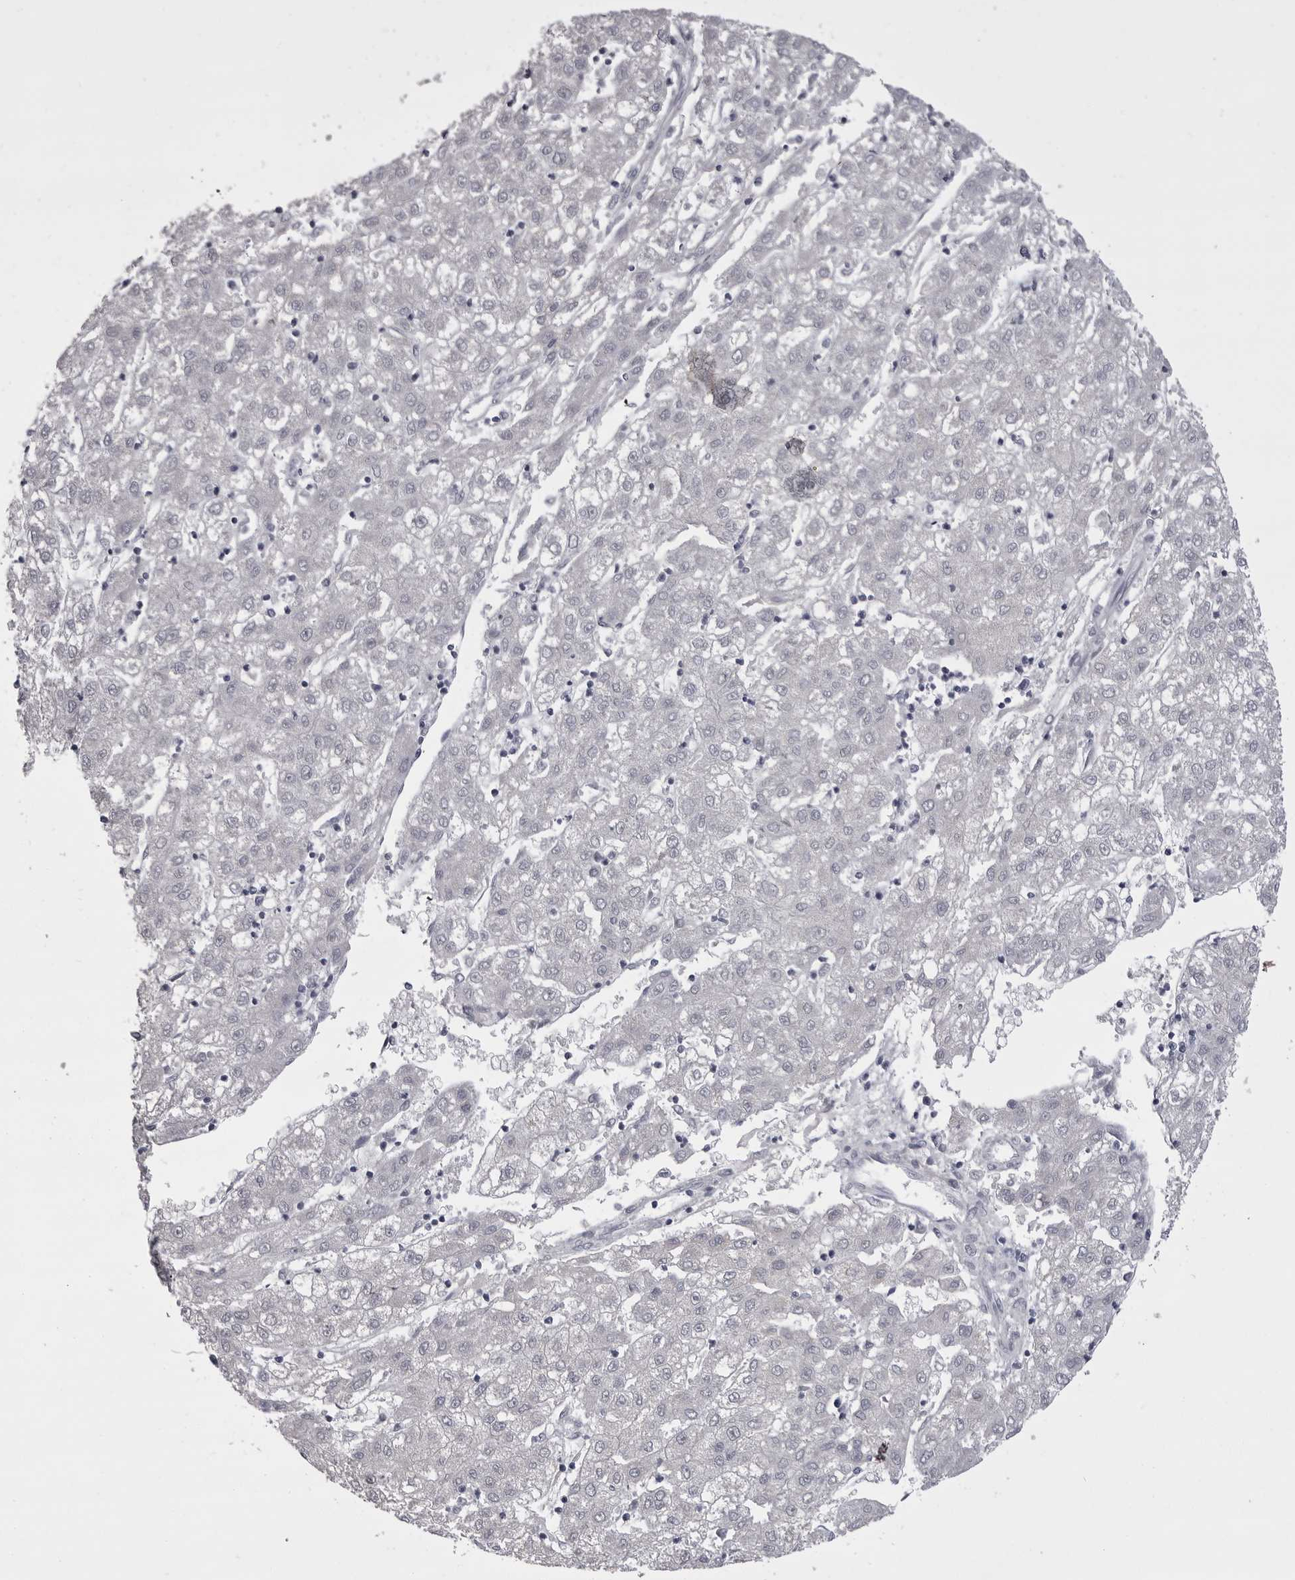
{"staining": {"intensity": "negative", "quantity": "none", "location": "none"}, "tissue": "liver cancer", "cell_type": "Tumor cells", "image_type": "cancer", "snomed": [{"axis": "morphology", "description": "Carcinoma, Hepatocellular, NOS"}, {"axis": "topography", "description": "Liver"}], "caption": "Immunohistochemical staining of human liver cancer shows no significant staining in tumor cells. The staining is performed using DAB brown chromogen with nuclei counter-stained in using hematoxylin.", "gene": "MEPCE", "patient": {"sex": "male", "age": 72}}